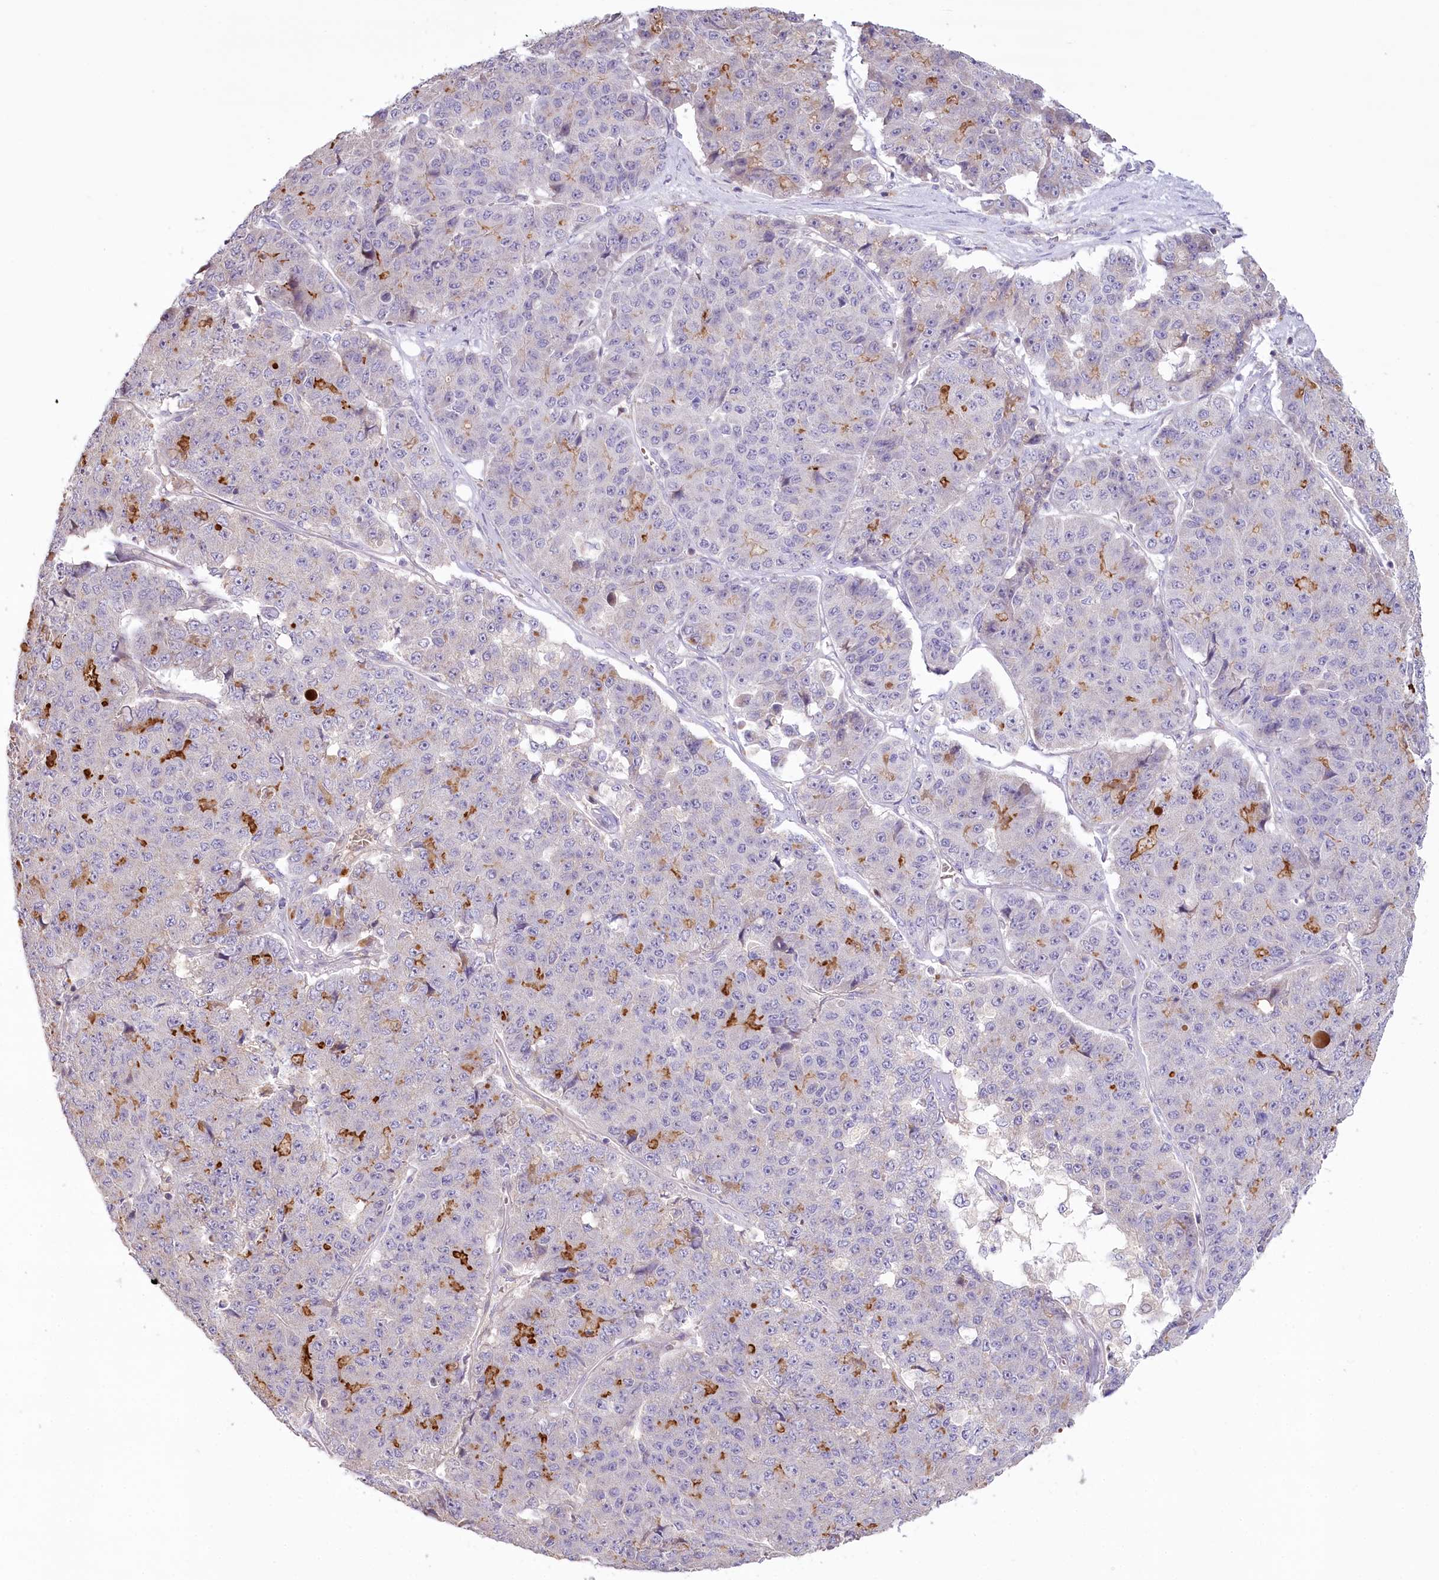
{"staining": {"intensity": "moderate", "quantity": "<25%", "location": "cytoplasmic/membranous"}, "tissue": "pancreatic cancer", "cell_type": "Tumor cells", "image_type": "cancer", "snomed": [{"axis": "morphology", "description": "Adenocarcinoma, NOS"}, {"axis": "topography", "description": "Pancreas"}], "caption": "This is an image of immunohistochemistry staining of pancreatic cancer, which shows moderate positivity in the cytoplasmic/membranous of tumor cells.", "gene": "SLC6A11", "patient": {"sex": "male", "age": 50}}